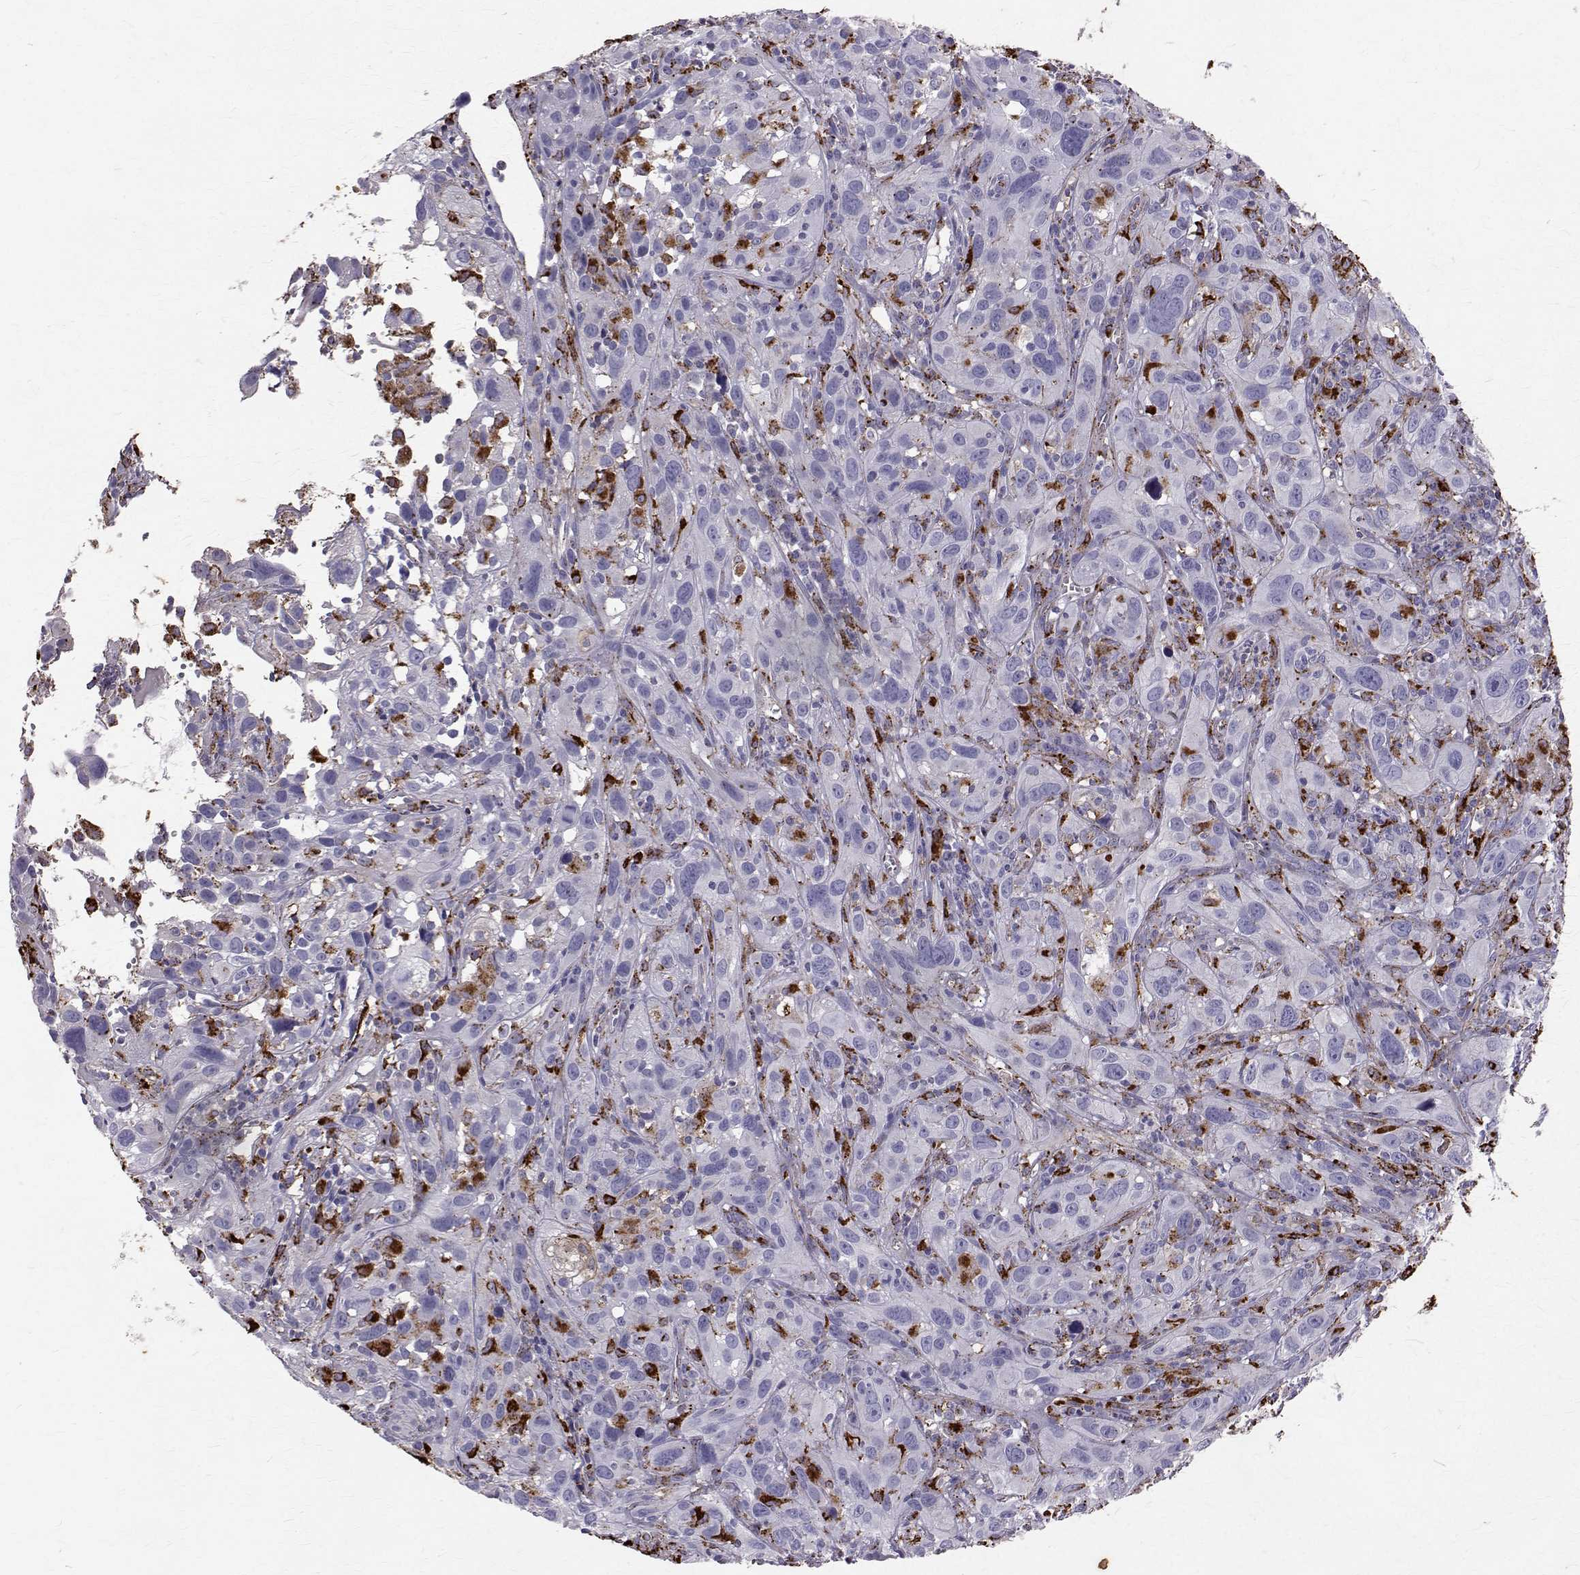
{"staining": {"intensity": "negative", "quantity": "none", "location": "none"}, "tissue": "cervical cancer", "cell_type": "Tumor cells", "image_type": "cancer", "snomed": [{"axis": "morphology", "description": "Squamous cell carcinoma, NOS"}, {"axis": "topography", "description": "Cervix"}], "caption": "Micrograph shows no significant protein staining in tumor cells of squamous cell carcinoma (cervical). (Stains: DAB (3,3'-diaminobenzidine) immunohistochemistry (IHC) with hematoxylin counter stain, Microscopy: brightfield microscopy at high magnification).", "gene": "TPP1", "patient": {"sex": "female", "age": 37}}